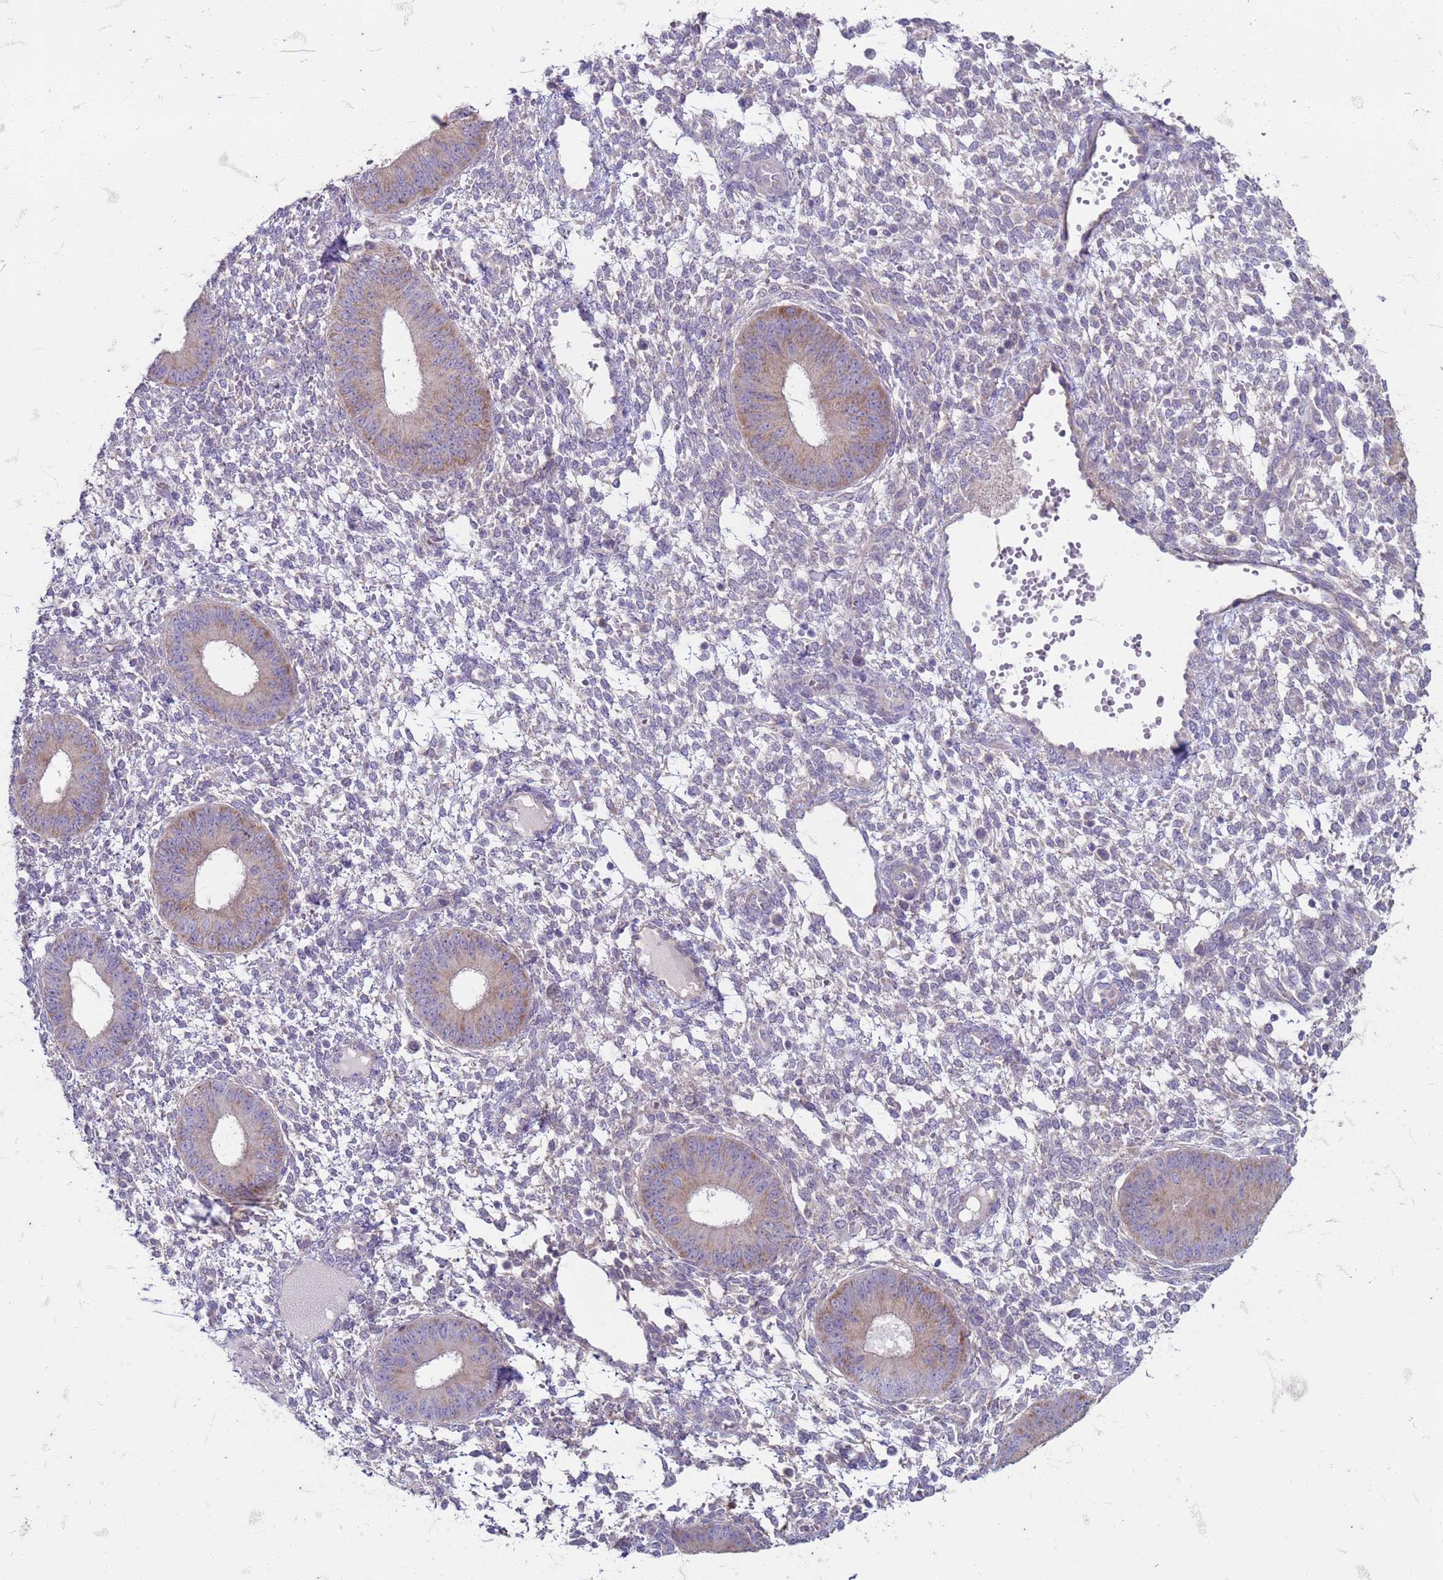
{"staining": {"intensity": "negative", "quantity": "none", "location": "none"}, "tissue": "endometrium", "cell_type": "Cells in endometrial stroma", "image_type": "normal", "snomed": [{"axis": "morphology", "description": "Normal tissue, NOS"}, {"axis": "topography", "description": "Endometrium"}], "caption": "A histopathology image of human endometrium is negative for staining in cells in endometrial stroma. Nuclei are stained in blue.", "gene": "SUCO", "patient": {"sex": "female", "age": 49}}